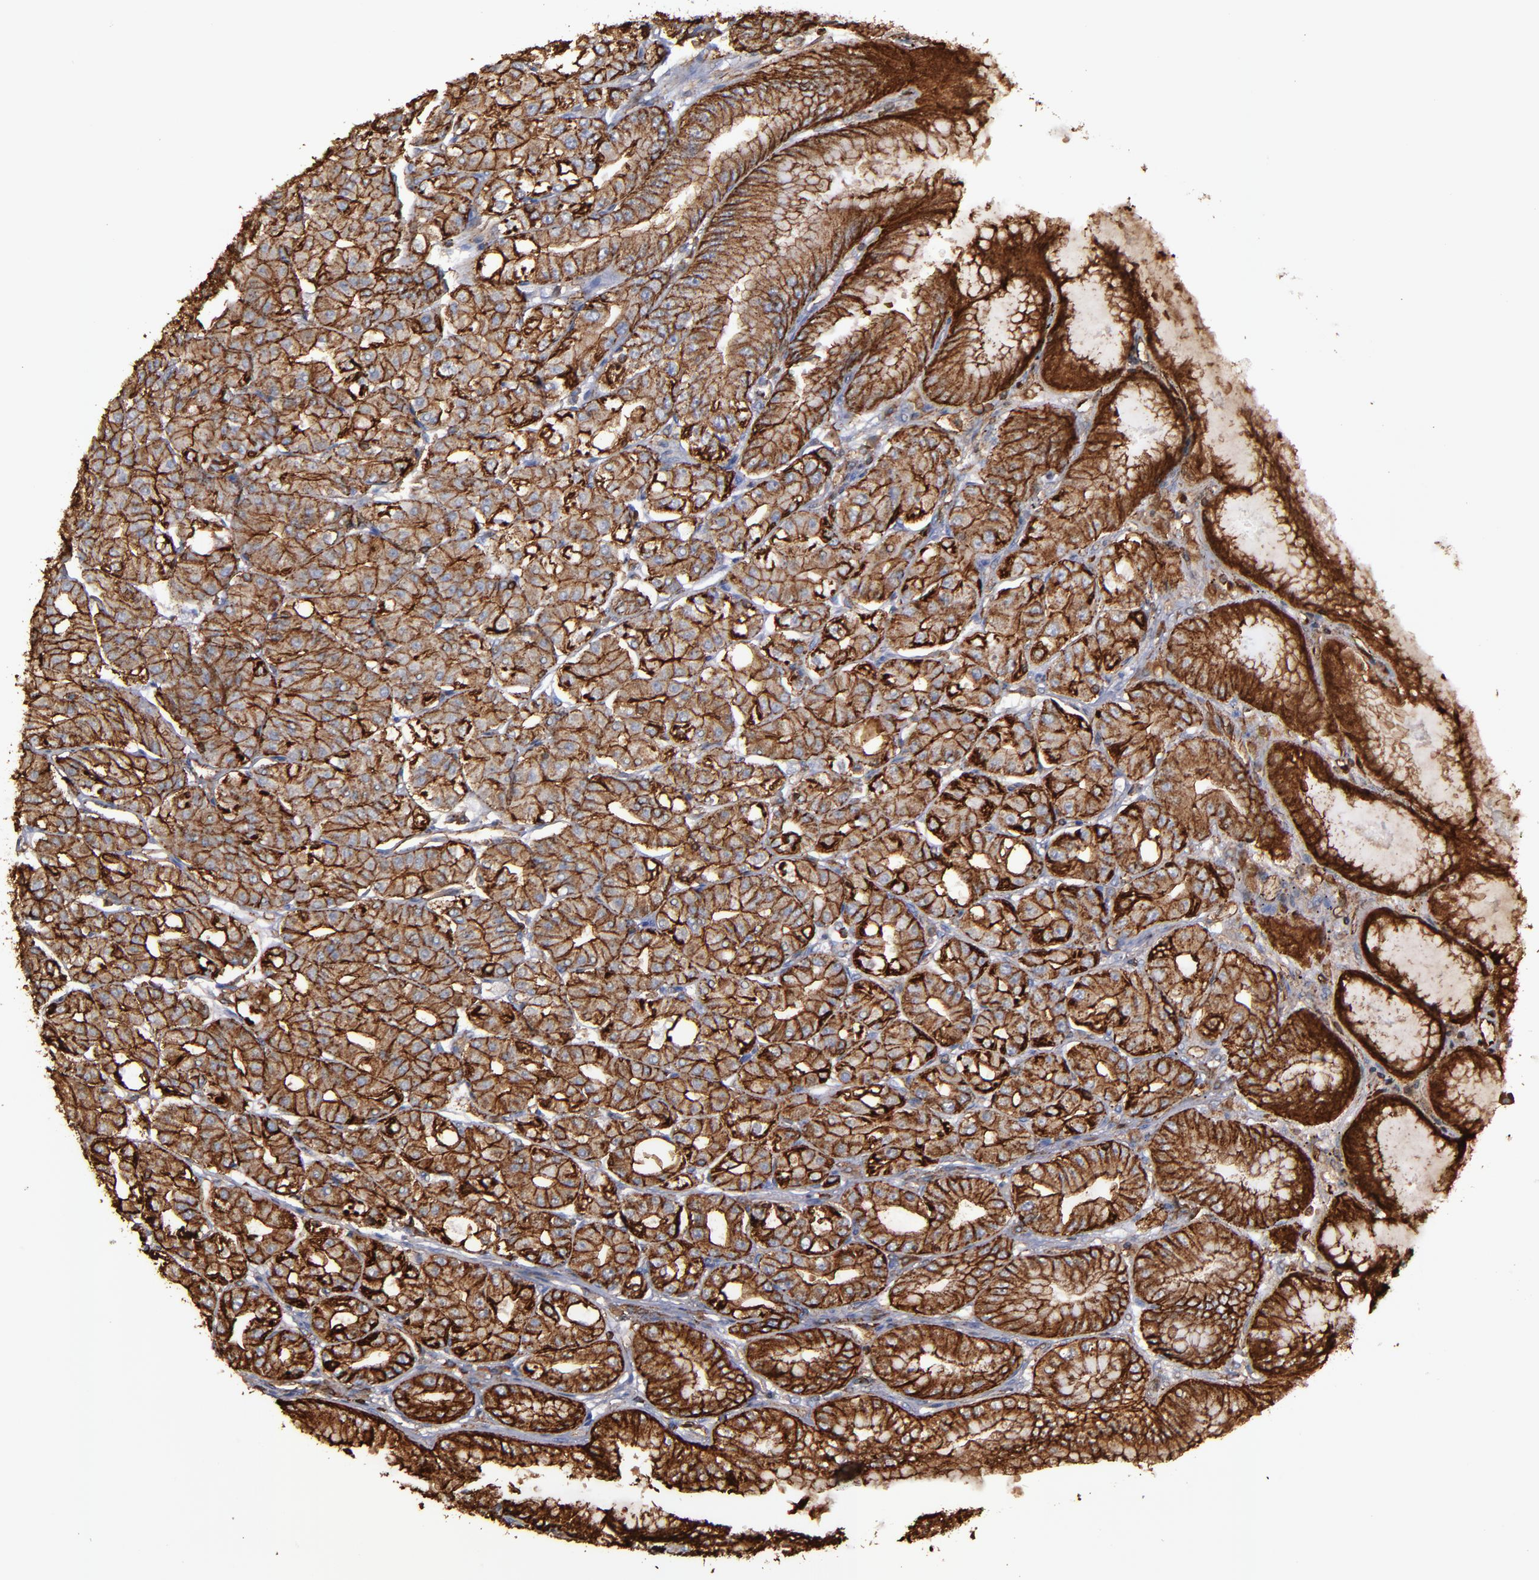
{"staining": {"intensity": "moderate", "quantity": ">75%", "location": "cytoplasmic/membranous"}, "tissue": "stomach", "cell_type": "Glandular cells", "image_type": "normal", "snomed": [{"axis": "morphology", "description": "Normal tissue, NOS"}, {"axis": "topography", "description": "Stomach, lower"}], "caption": "Moderate cytoplasmic/membranous positivity for a protein is seen in approximately >75% of glandular cells of benign stomach using IHC.", "gene": "ACTN4", "patient": {"sex": "male", "age": 71}}